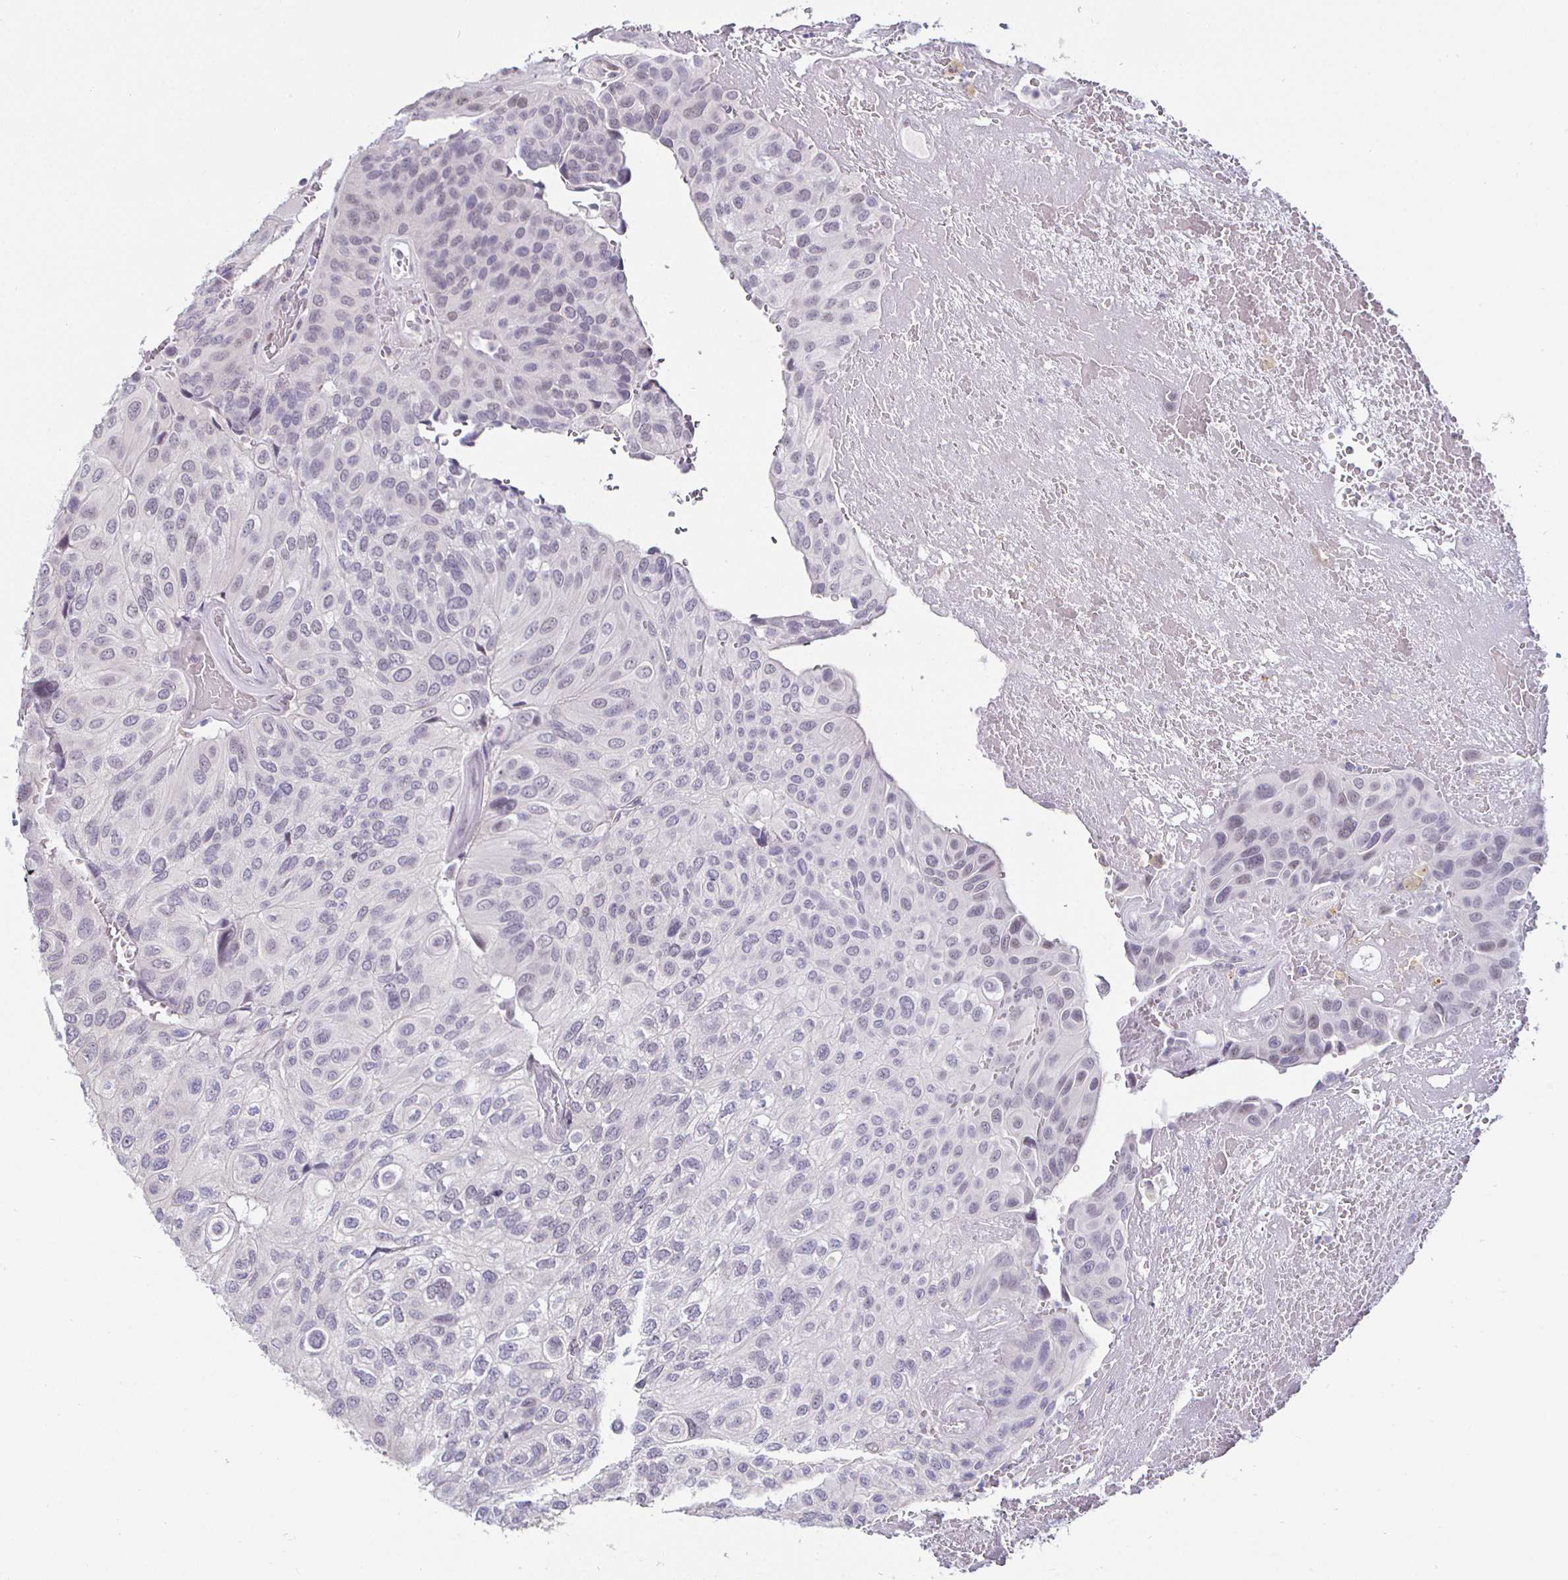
{"staining": {"intensity": "negative", "quantity": "none", "location": "none"}, "tissue": "urothelial cancer", "cell_type": "Tumor cells", "image_type": "cancer", "snomed": [{"axis": "morphology", "description": "Urothelial carcinoma, High grade"}, {"axis": "topography", "description": "Urinary bladder"}], "caption": "A high-resolution image shows IHC staining of high-grade urothelial carcinoma, which shows no significant positivity in tumor cells. (DAB immunohistochemistry (IHC), high magnification).", "gene": "MLH1", "patient": {"sex": "male", "age": 66}}